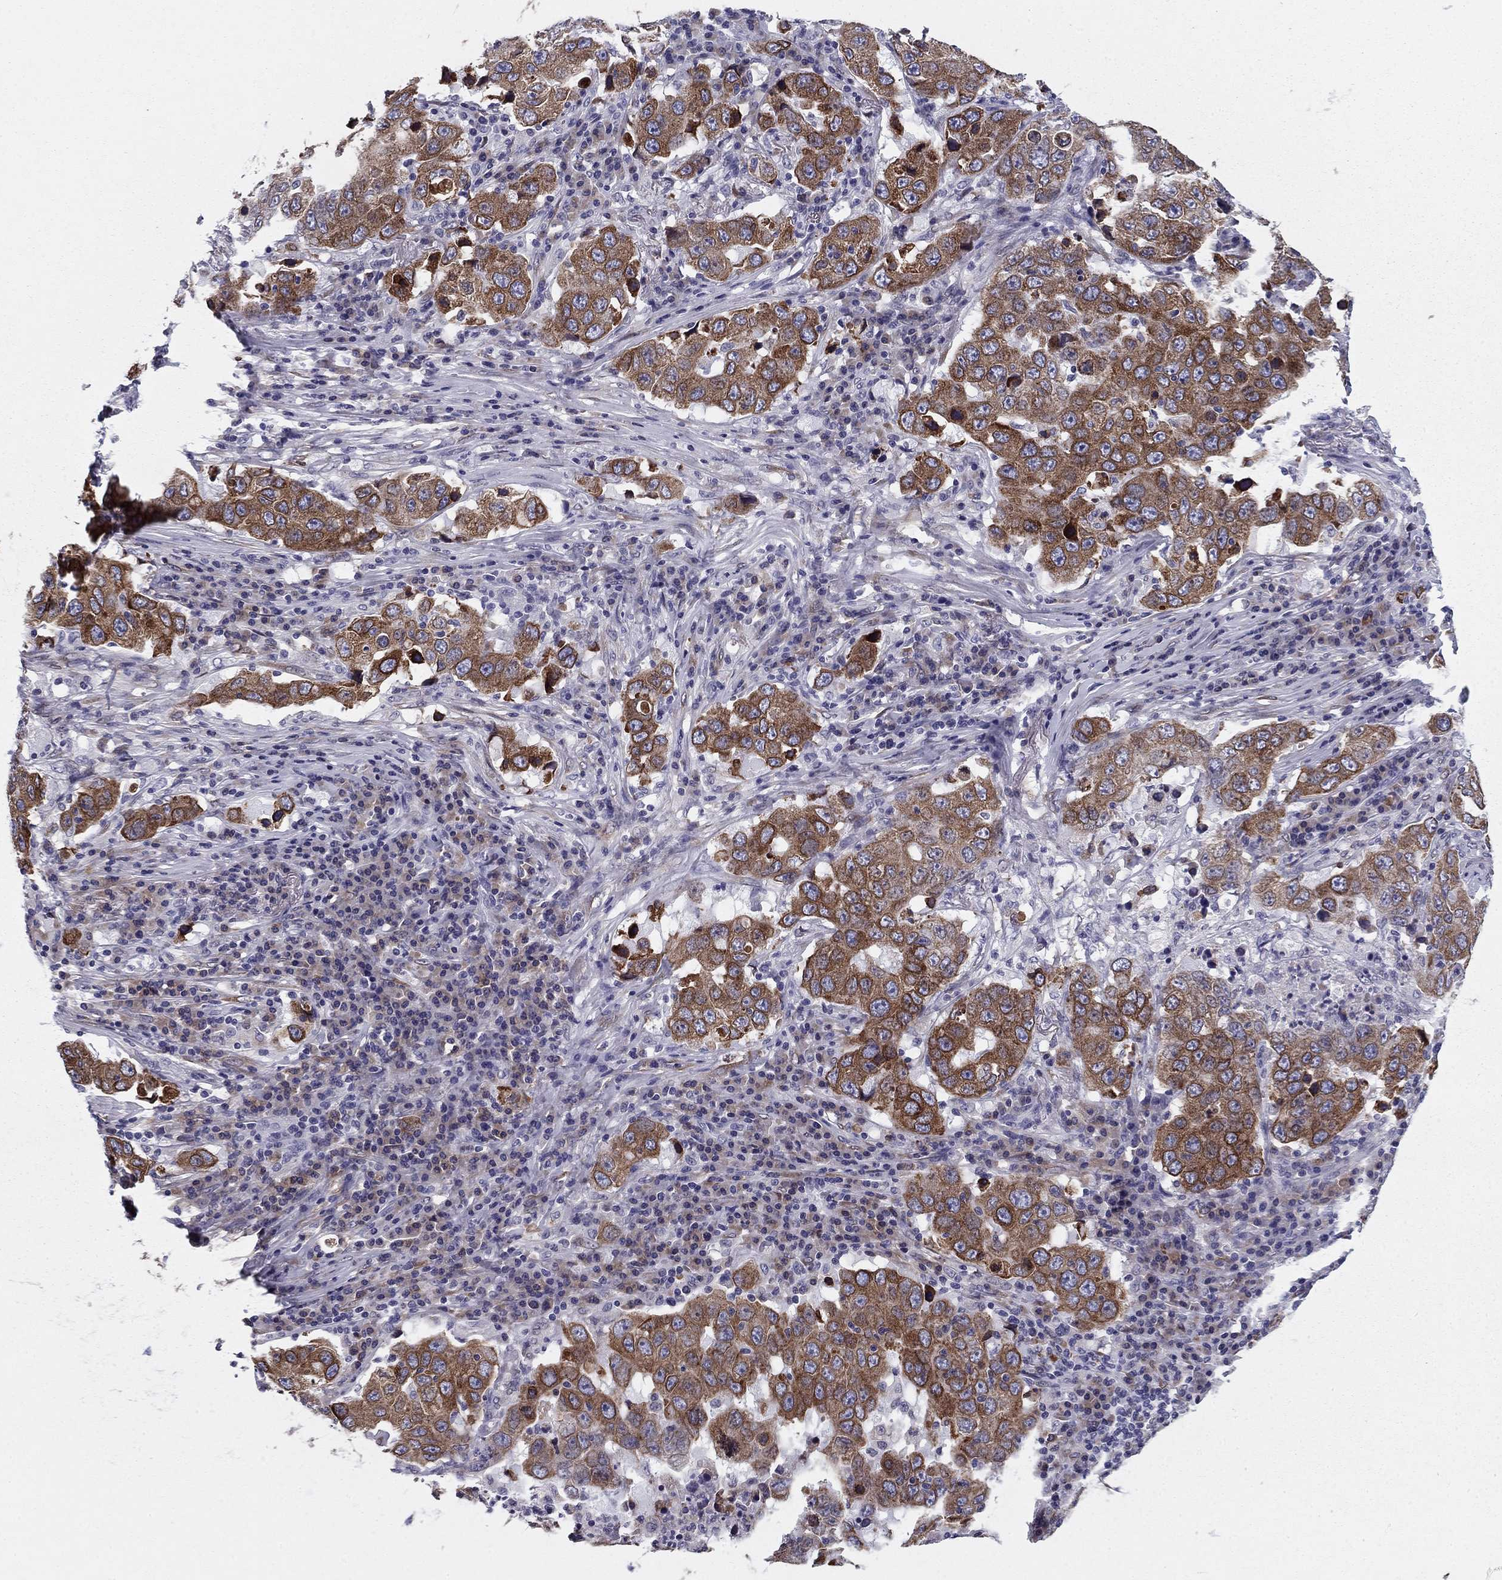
{"staining": {"intensity": "strong", "quantity": "25%-75%", "location": "cytoplasmic/membranous"}, "tissue": "lung cancer", "cell_type": "Tumor cells", "image_type": "cancer", "snomed": [{"axis": "morphology", "description": "Adenocarcinoma, NOS"}, {"axis": "topography", "description": "Lung"}], "caption": "DAB immunohistochemical staining of human lung adenocarcinoma demonstrates strong cytoplasmic/membranous protein positivity in about 25%-75% of tumor cells.", "gene": "TMED3", "patient": {"sex": "male", "age": 73}}